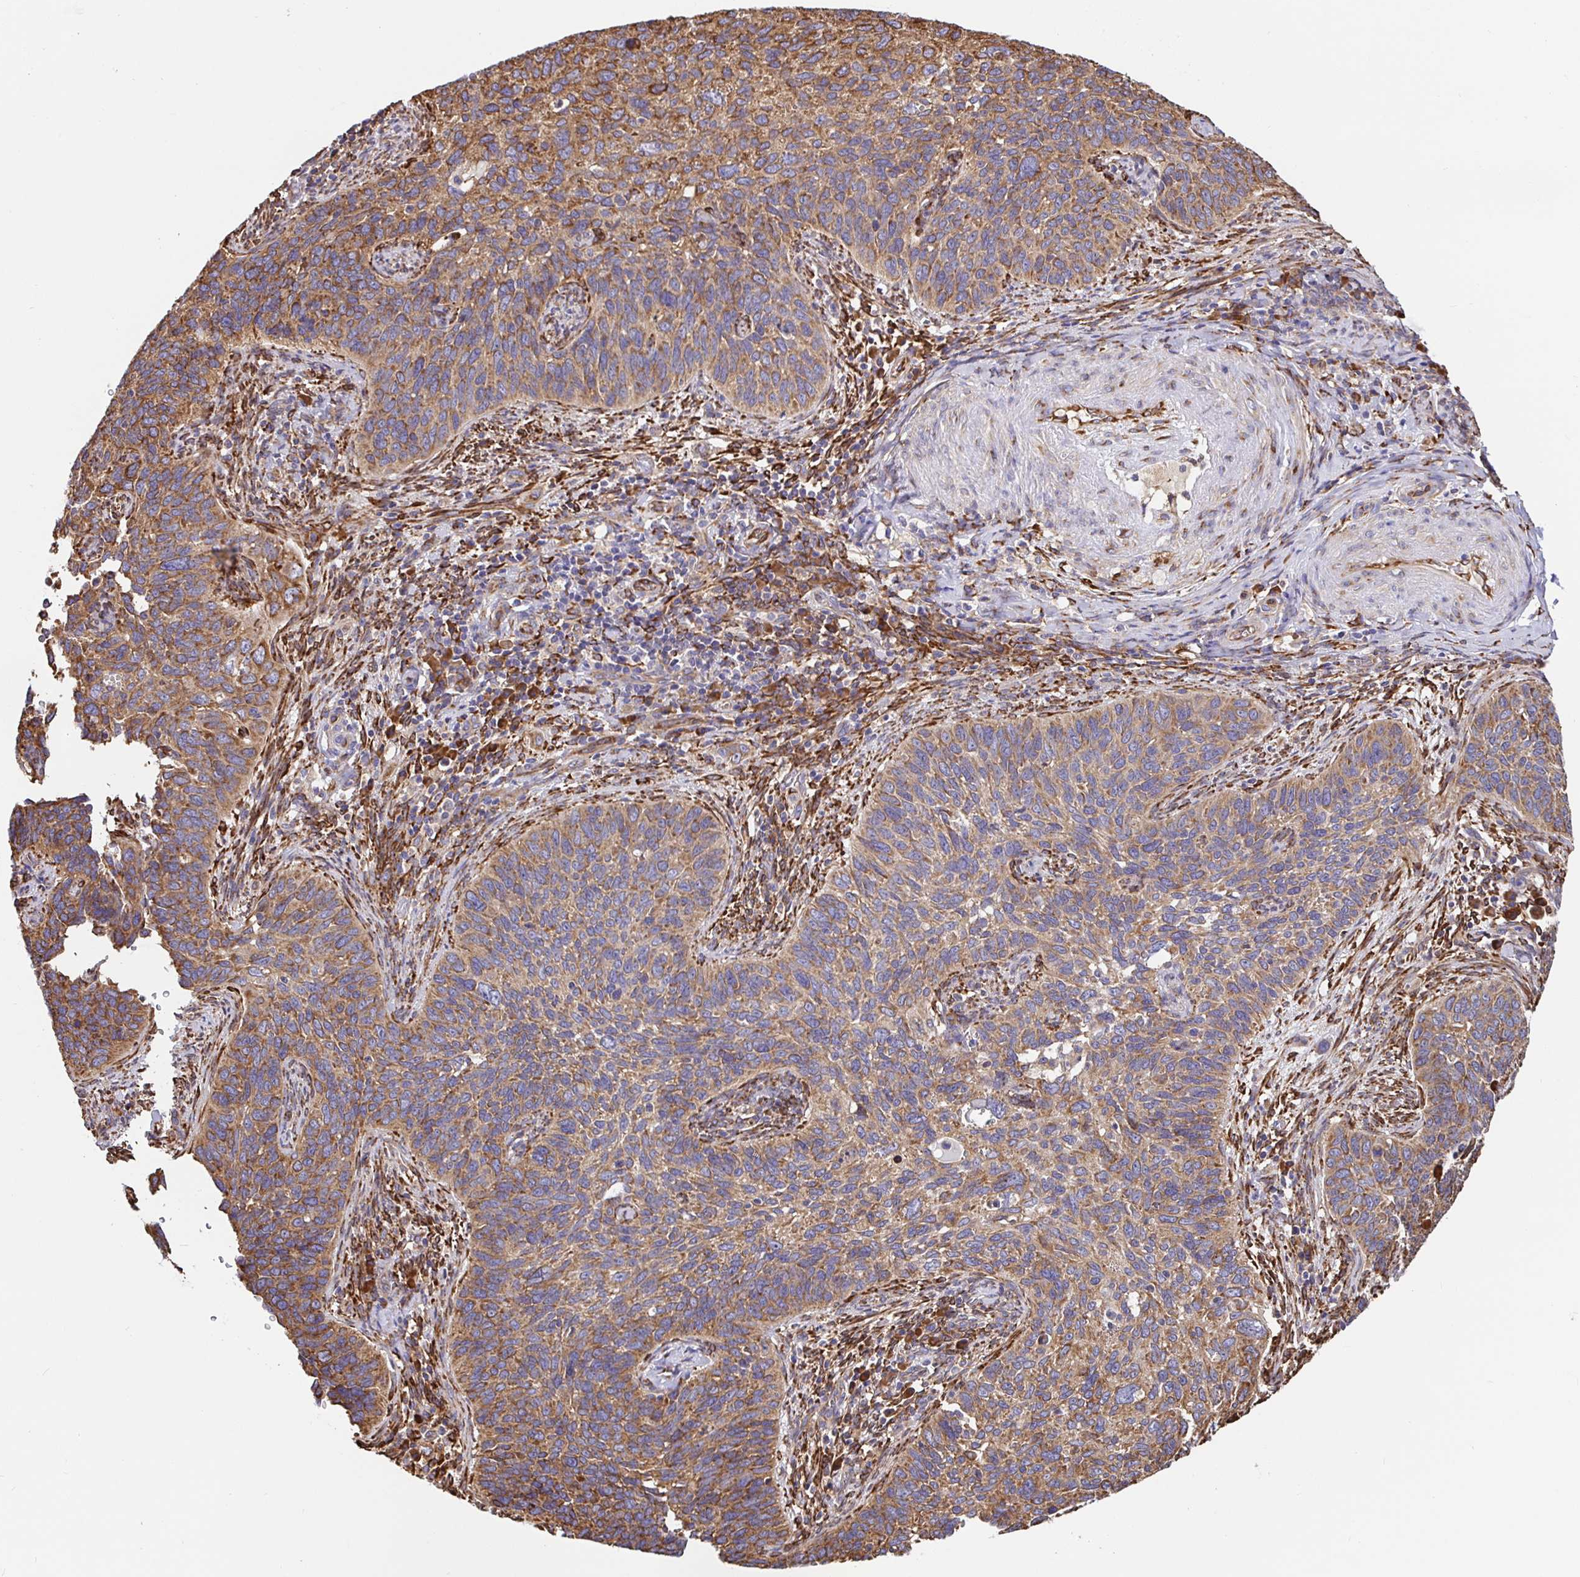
{"staining": {"intensity": "moderate", "quantity": ">75%", "location": "cytoplasmic/membranous"}, "tissue": "cervical cancer", "cell_type": "Tumor cells", "image_type": "cancer", "snomed": [{"axis": "morphology", "description": "Squamous cell carcinoma, NOS"}, {"axis": "topography", "description": "Cervix"}], "caption": "IHC of cervical cancer reveals medium levels of moderate cytoplasmic/membranous expression in about >75% of tumor cells.", "gene": "MAOA", "patient": {"sex": "female", "age": 51}}